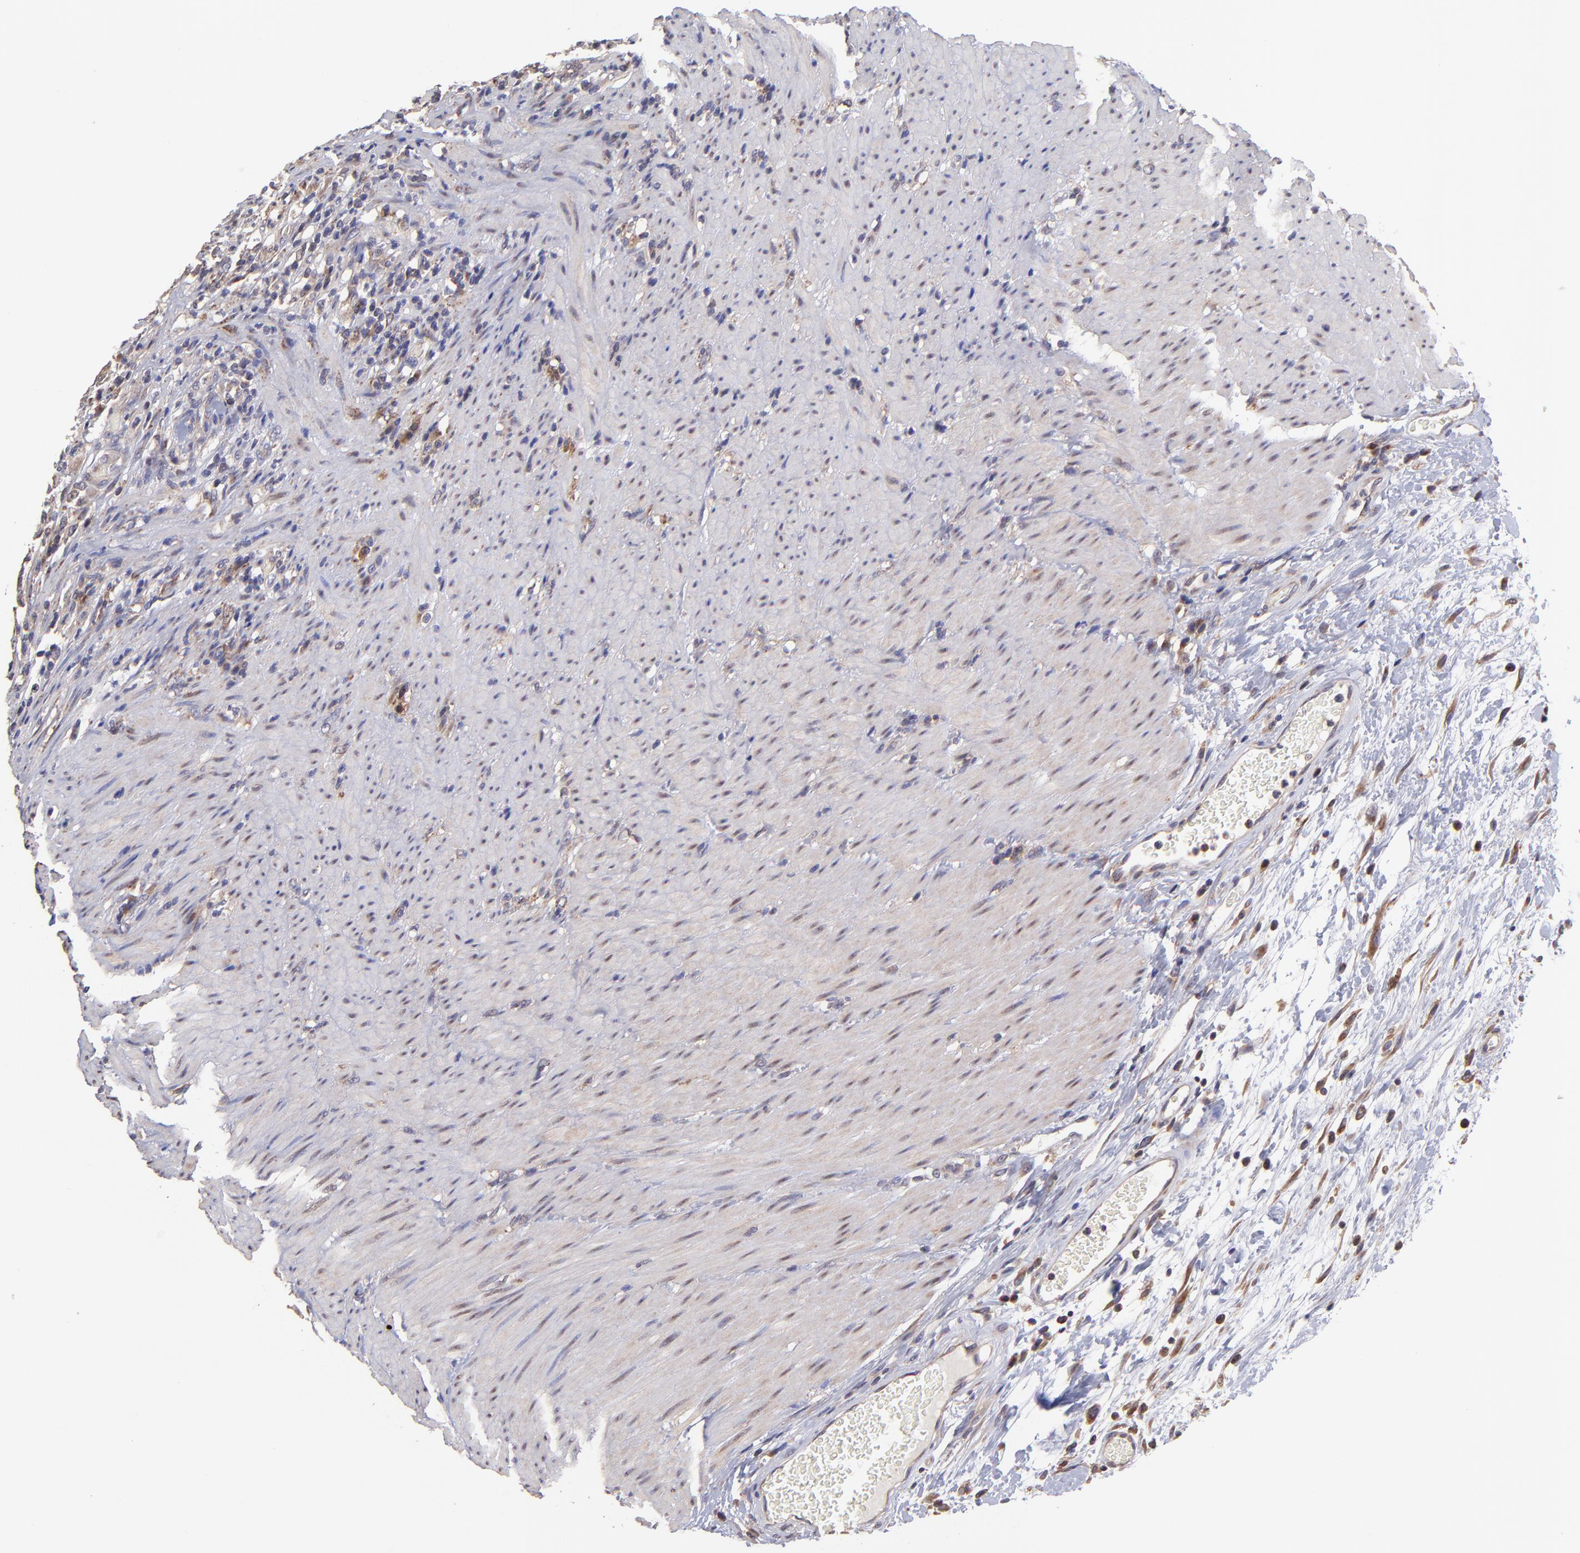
{"staining": {"intensity": "moderate", "quantity": ">75%", "location": "cytoplasmic/membranous"}, "tissue": "colorectal cancer", "cell_type": "Tumor cells", "image_type": "cancer", "snomed": [{"axis": "morphology", "description": "Adenocarcinoma, NOS"}, {"axis": "topography", "description": "Colon"}], "caption": "Human colorectal adenocarcinoma stained with a protein marker displays moderate staining in tumor cells.", "gene": "NSF", "patient": {"sex": "male", "age": 54}}